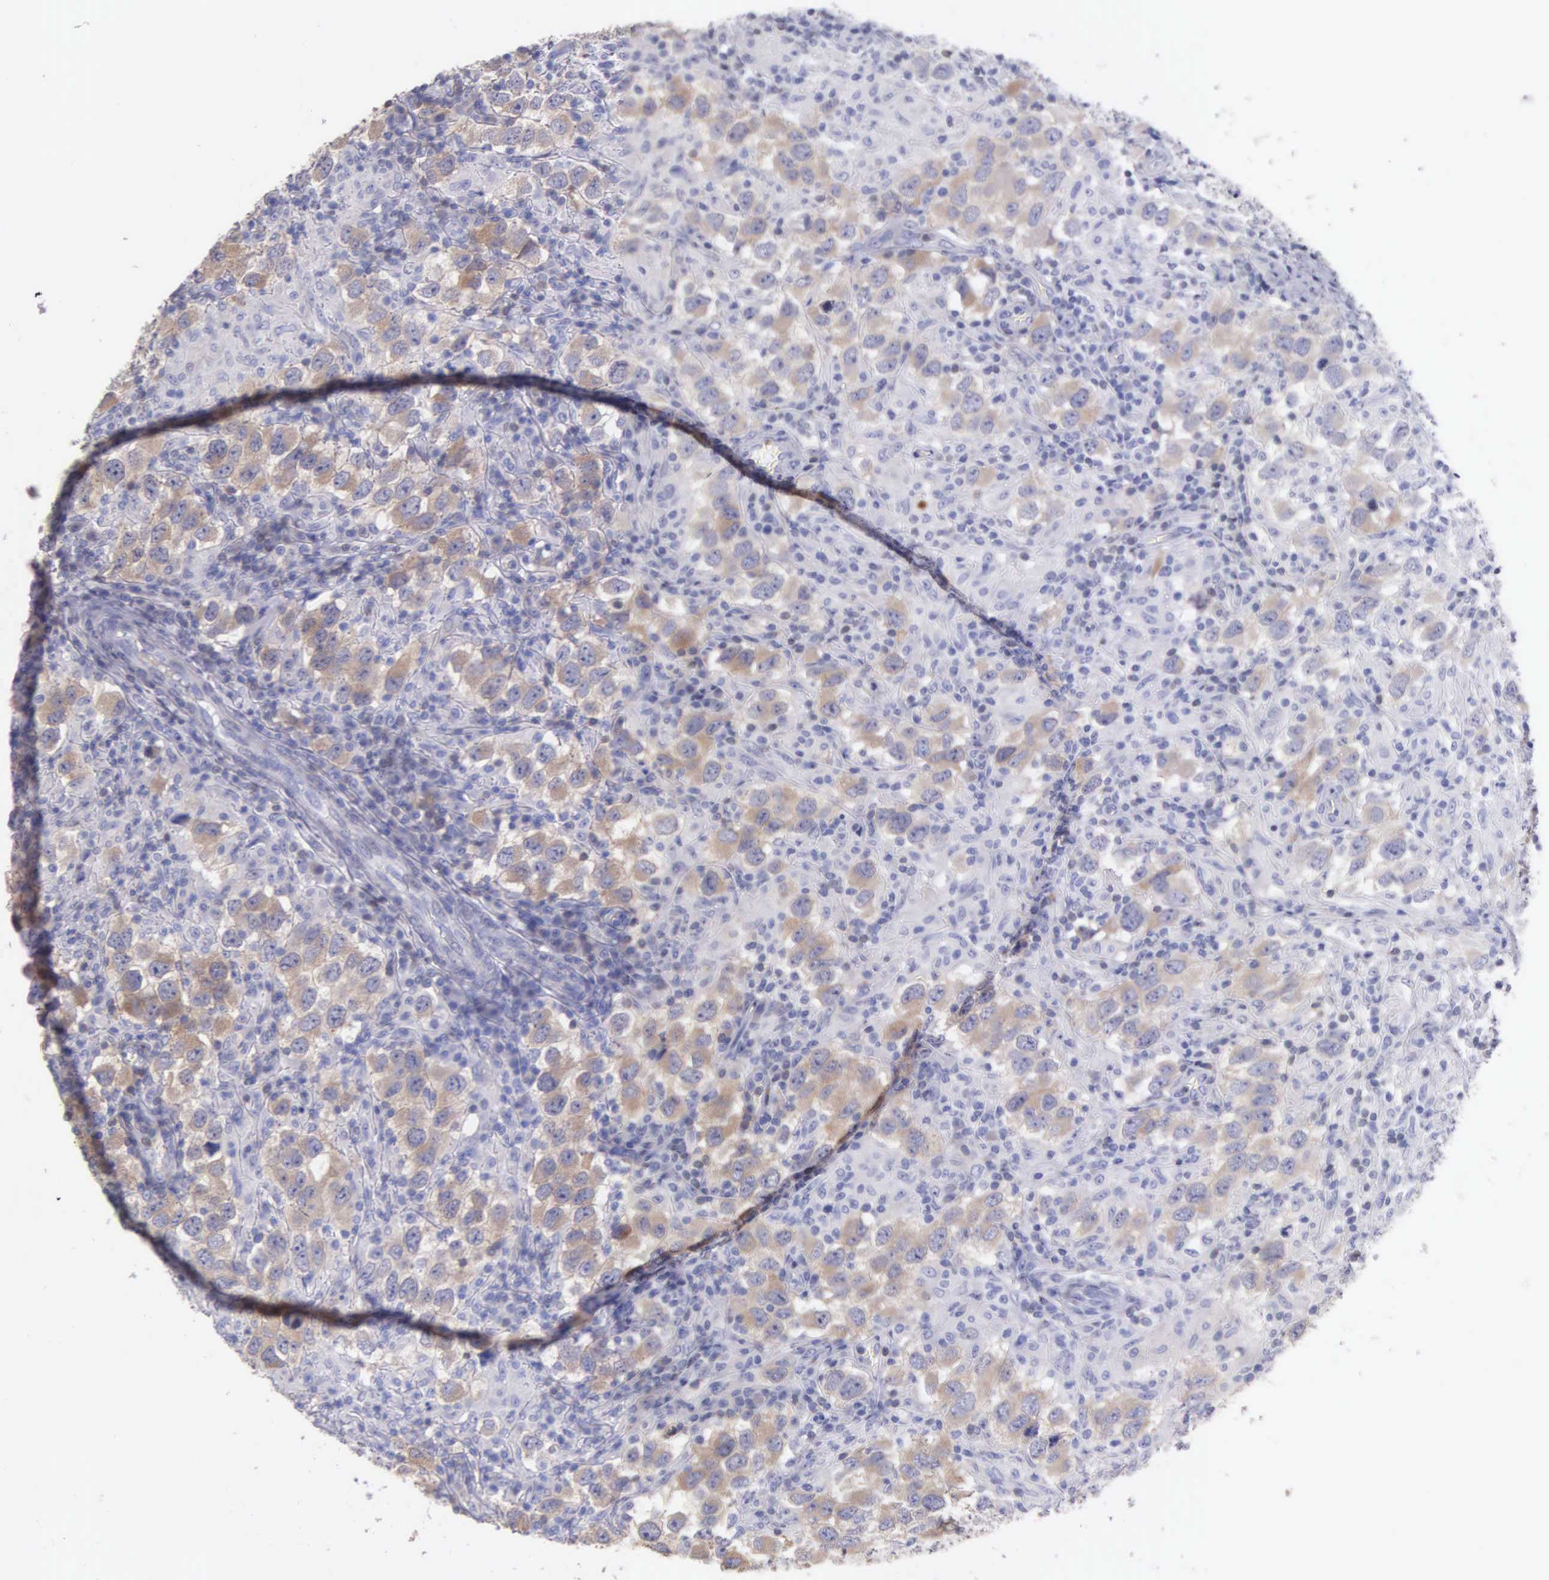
{"staining": {"intensity": "weak", "quantity": ">75%", "location": "cytoplasmic/membranous"}, "tissue": "testis cancer", "cell_type": "Tumor cells", "image_type": "cancer", "snomed": [{"axis": "morphology", "description": "Carcinoma, Embryonal, NOS"}, {"axis": "topography", "description": "Testis"}], "caption": "Tumor cells exhibit weak cytoplasmic/membranous expression in approximately >75% of cells in testis cancer. The staining was performed using DAB (3,3'-diaminobenzidine) to visualize the protein expression in brown, while the nuclei were stained in blue with hematoxylin (Magnification: 20x).", "gene": "GSTT2", "patient": {"sex": "male", "age": 21}}